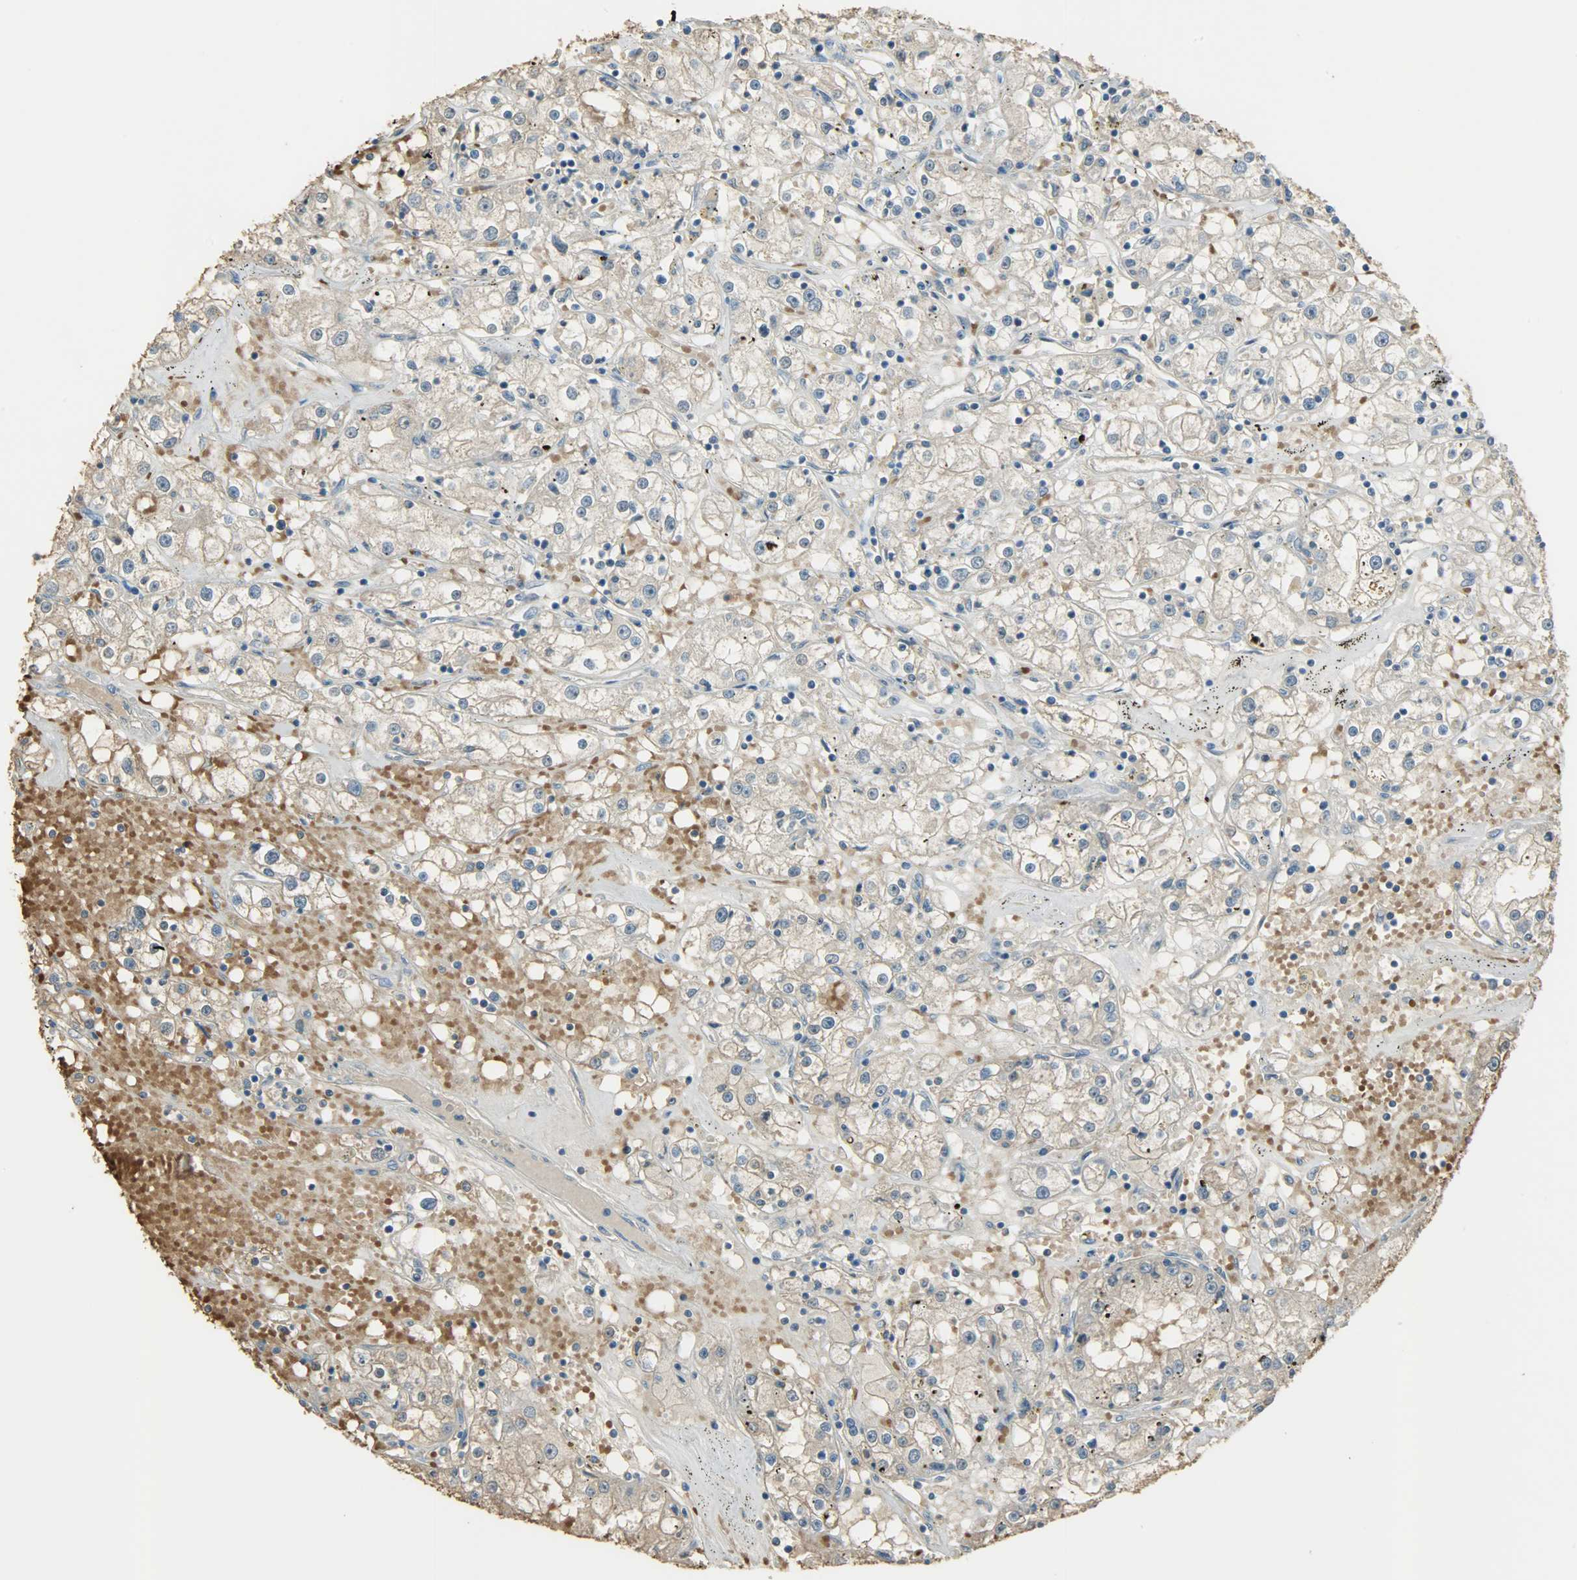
{"staining": {"intensity": "negative", "quantity": "none", "location": "none"}, "tissue": "renal cancer", "cell_type": "Tumor cells", "image_type": "cancer", "snomed": [{"axis": "morphology", "description": "Adenocarcinoma, NOS"}, {"axis": "topography", "description": "Kidney"}], "caption": "DAB (3,3'-diaminobenzidine) immunohistochemical staining of renal cancer (adenocarcinoma) exhibits no significant expression in tumor cells.", "gene": "PRMT5", "patient": {"sex": "male", "age": 56}}